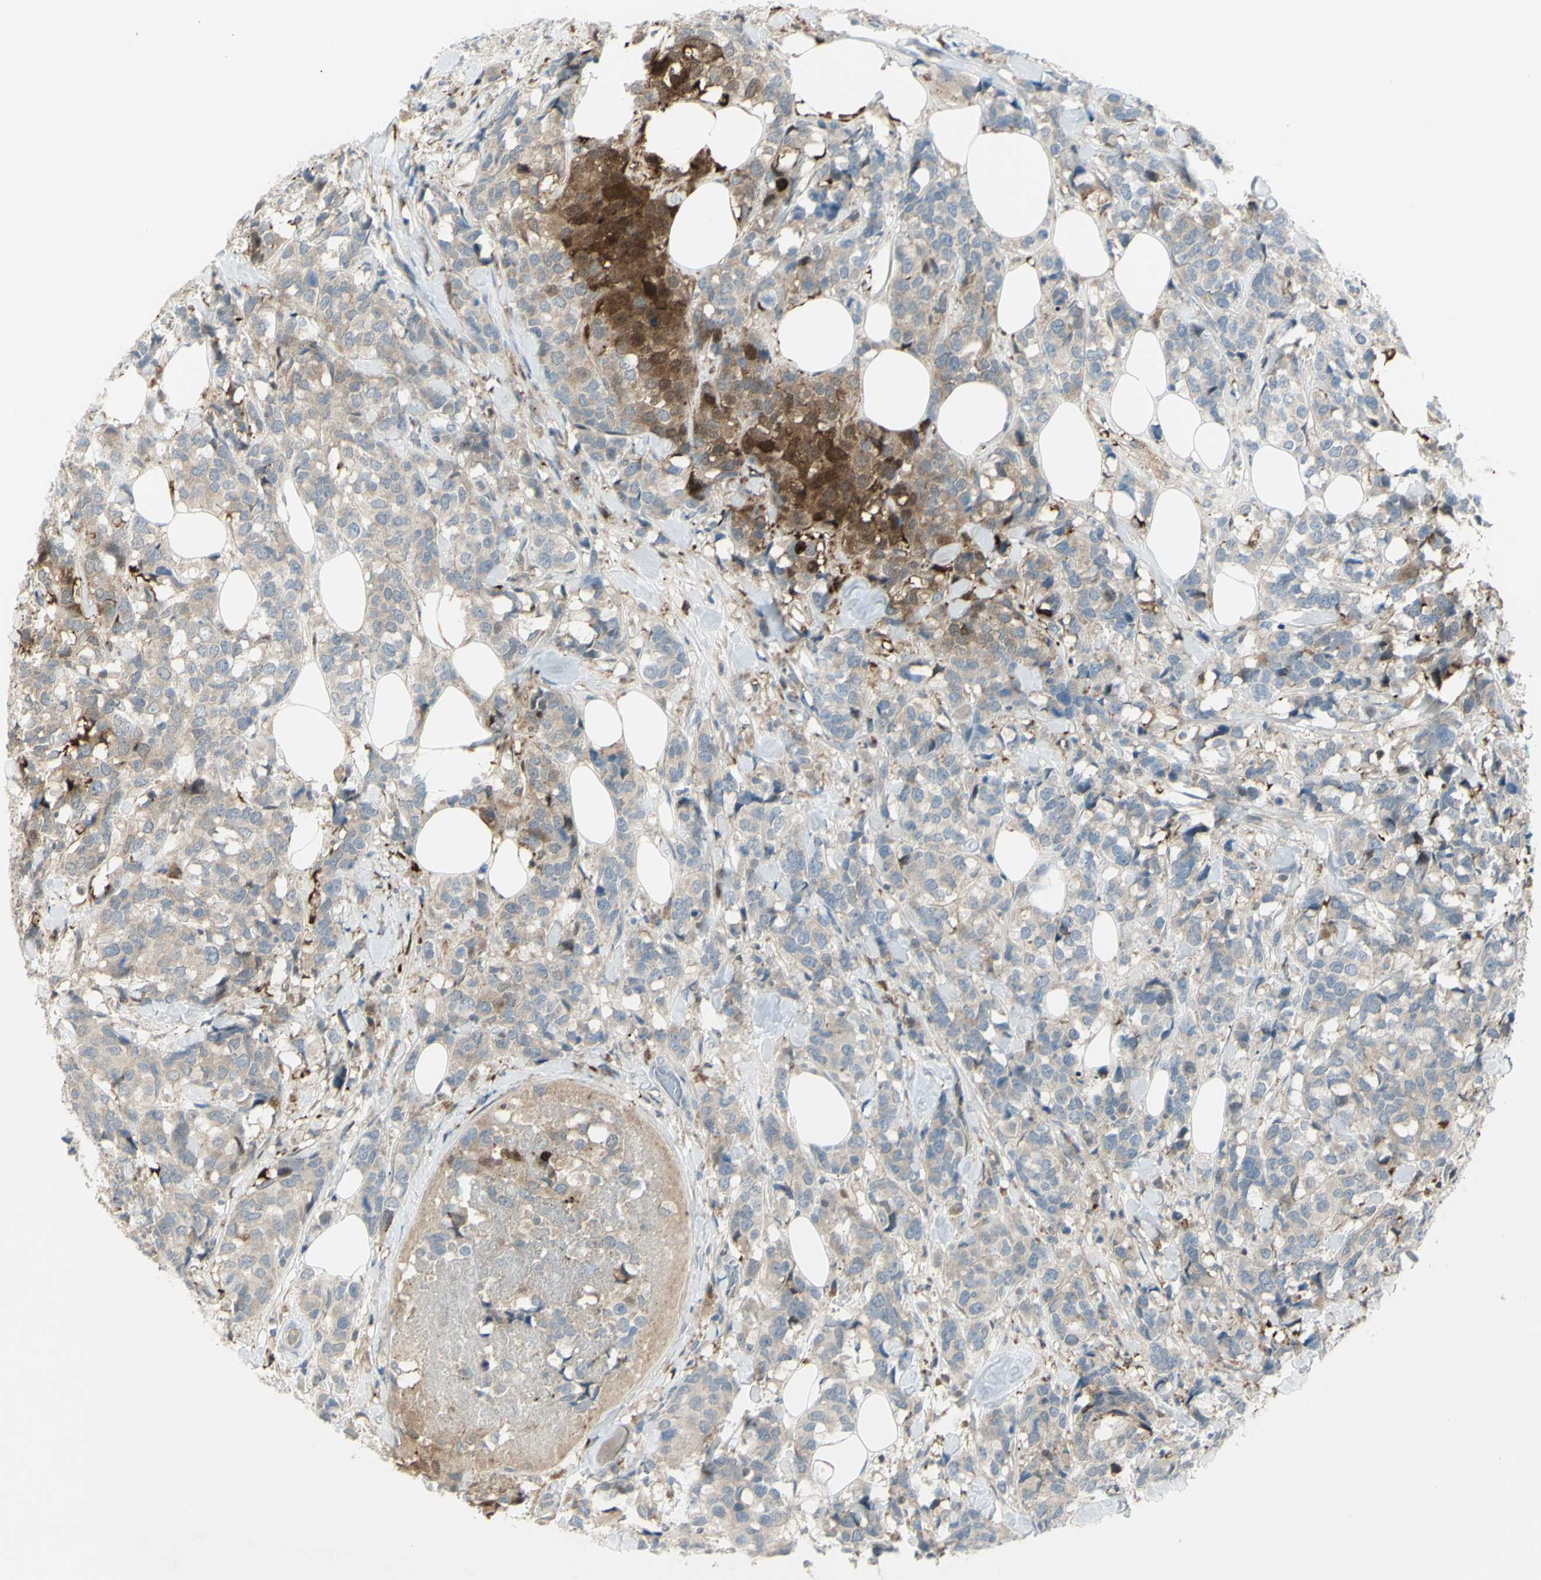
{"staining": {"intensity": "moderate", "quantity": "<25%", "location": "cytoplasmic/membranous"}, "tissue": "breast cancer", "cell_type": "Tumor cells", "image_type": "cancer", "snomed": [{"axis": "morphology", "description": "Lobular carcinoma"}, {"axis": "topography", "description": "Breast"}], "caption": "An immunohistochemistry (IHC) image of tumor tissue is shown. Protein staining in brown highlights moderate cytoplasmic/membranous positivity in breast cancer (lobular carcinoma) within tumor cells.", "gene": "C1orf159", "patient": {"sex": "female", "age": 59}}